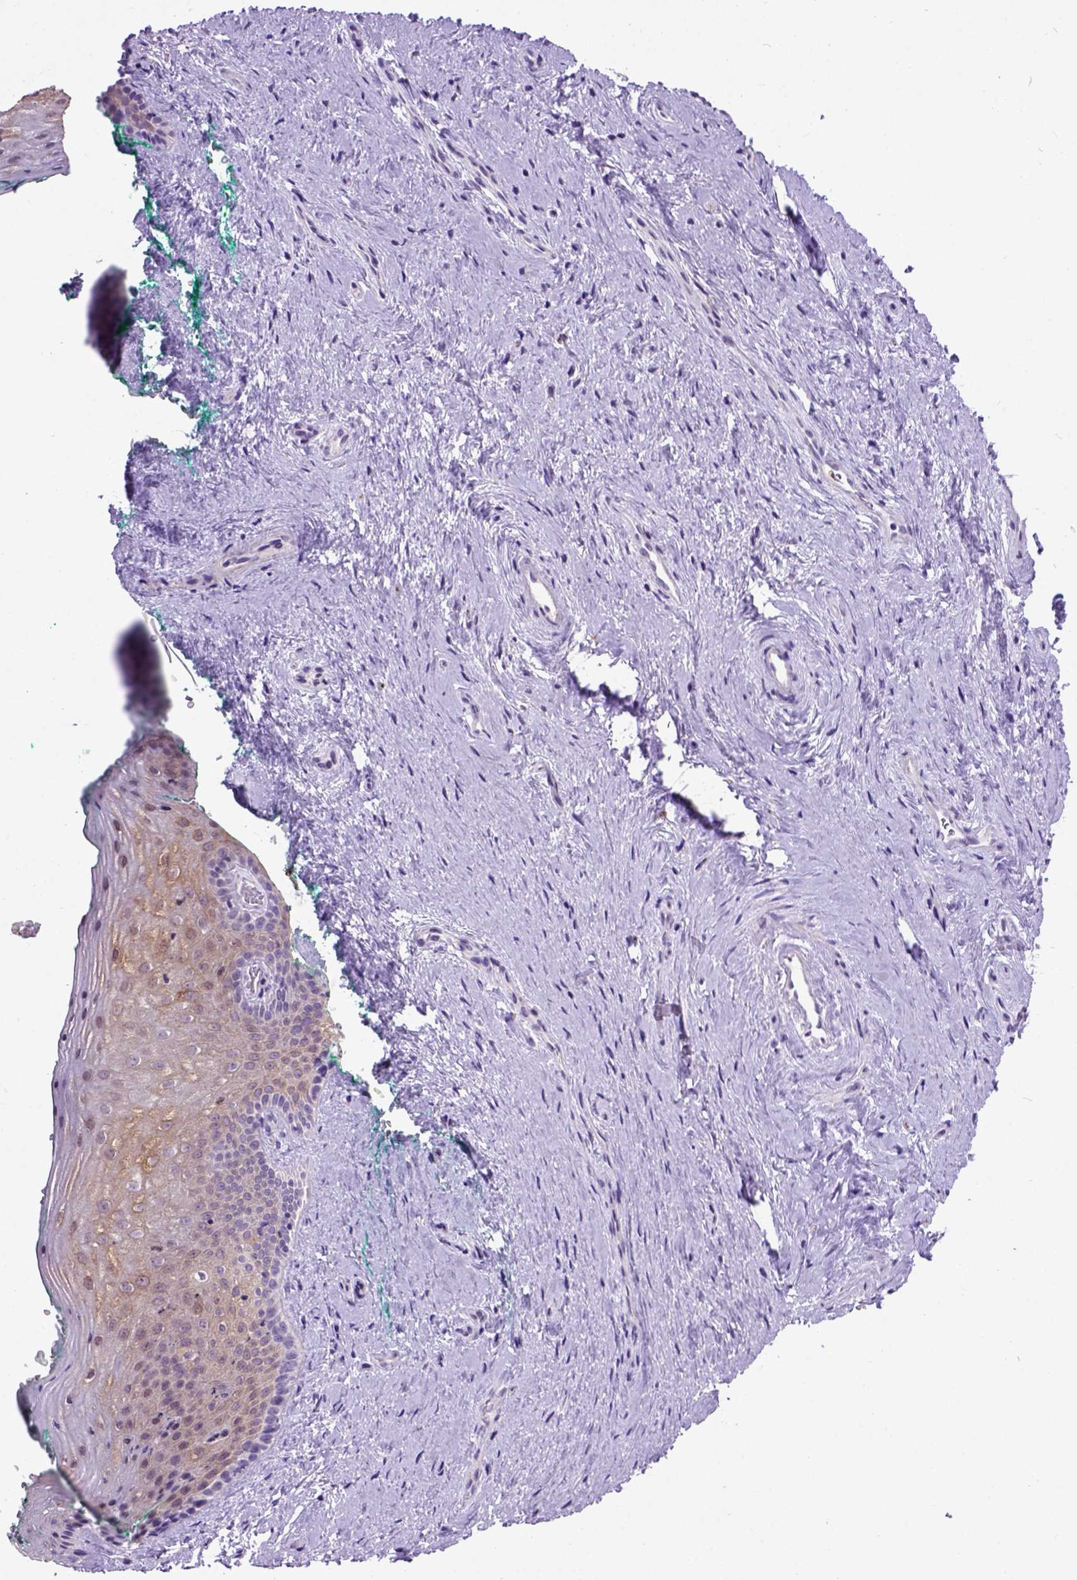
{"staining": {"intensity": "weak", "quantity": "25%-75%", "location": "cytoplasmic/membranous"}, "tissue": "vagina", "cell_type": "Squamous epithelial cells", "image_type": "normal", "snomed": [{"axis": "morphology", "description": "Normal tissue, NOS"}, {"axis": "topography", "description": "Vagina"}], "caption": "Squamous epithelial cells exhibit low levels of weak cytoplasmic/membranous expression in about 25%-75% of cells in unremarkable vagina.", "gene": "MAPT", "patient": {"sex": "female", "age": 45}}